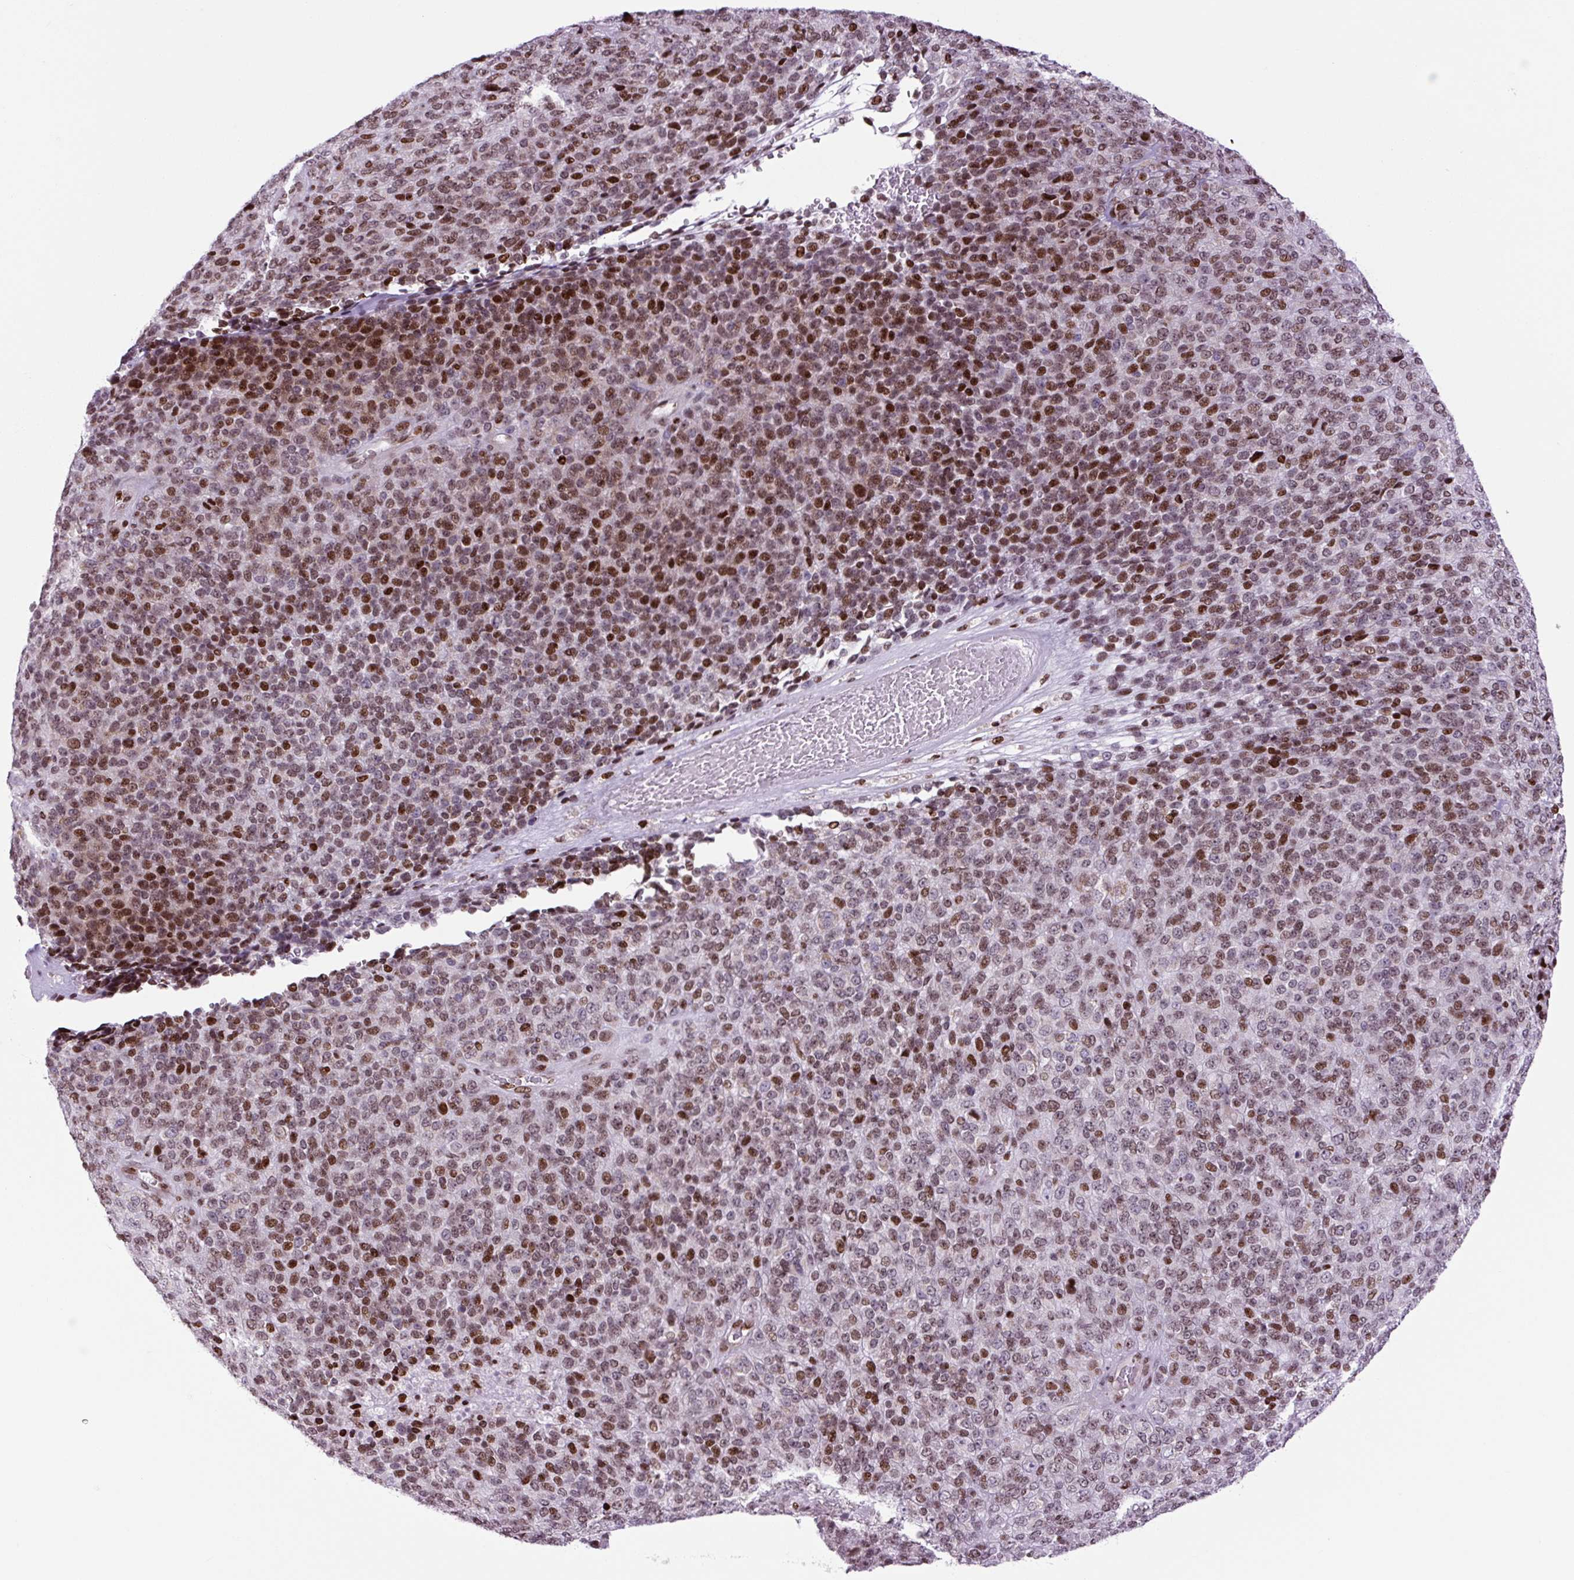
{"staining": {"intensity": "moderate", "quantity": ">75%", "location": "nuclear"}, "tissue": "melanoma", "cell_type": "Tumor cells", "image_type": "cancer", "snomed": [{"axis": "morphology", "description": "Malignant melanoma, Metastatic site"}, {"axis": "topography", "description": "Brain"}], "caption": "Immunohistochemistry (IHC) (DAB) staining of melanoma shows moderate nuclear protein expression in about >75% of tumor cells.", "gene": "H1-3", "patient": {"sex": "female", "age": 56}}